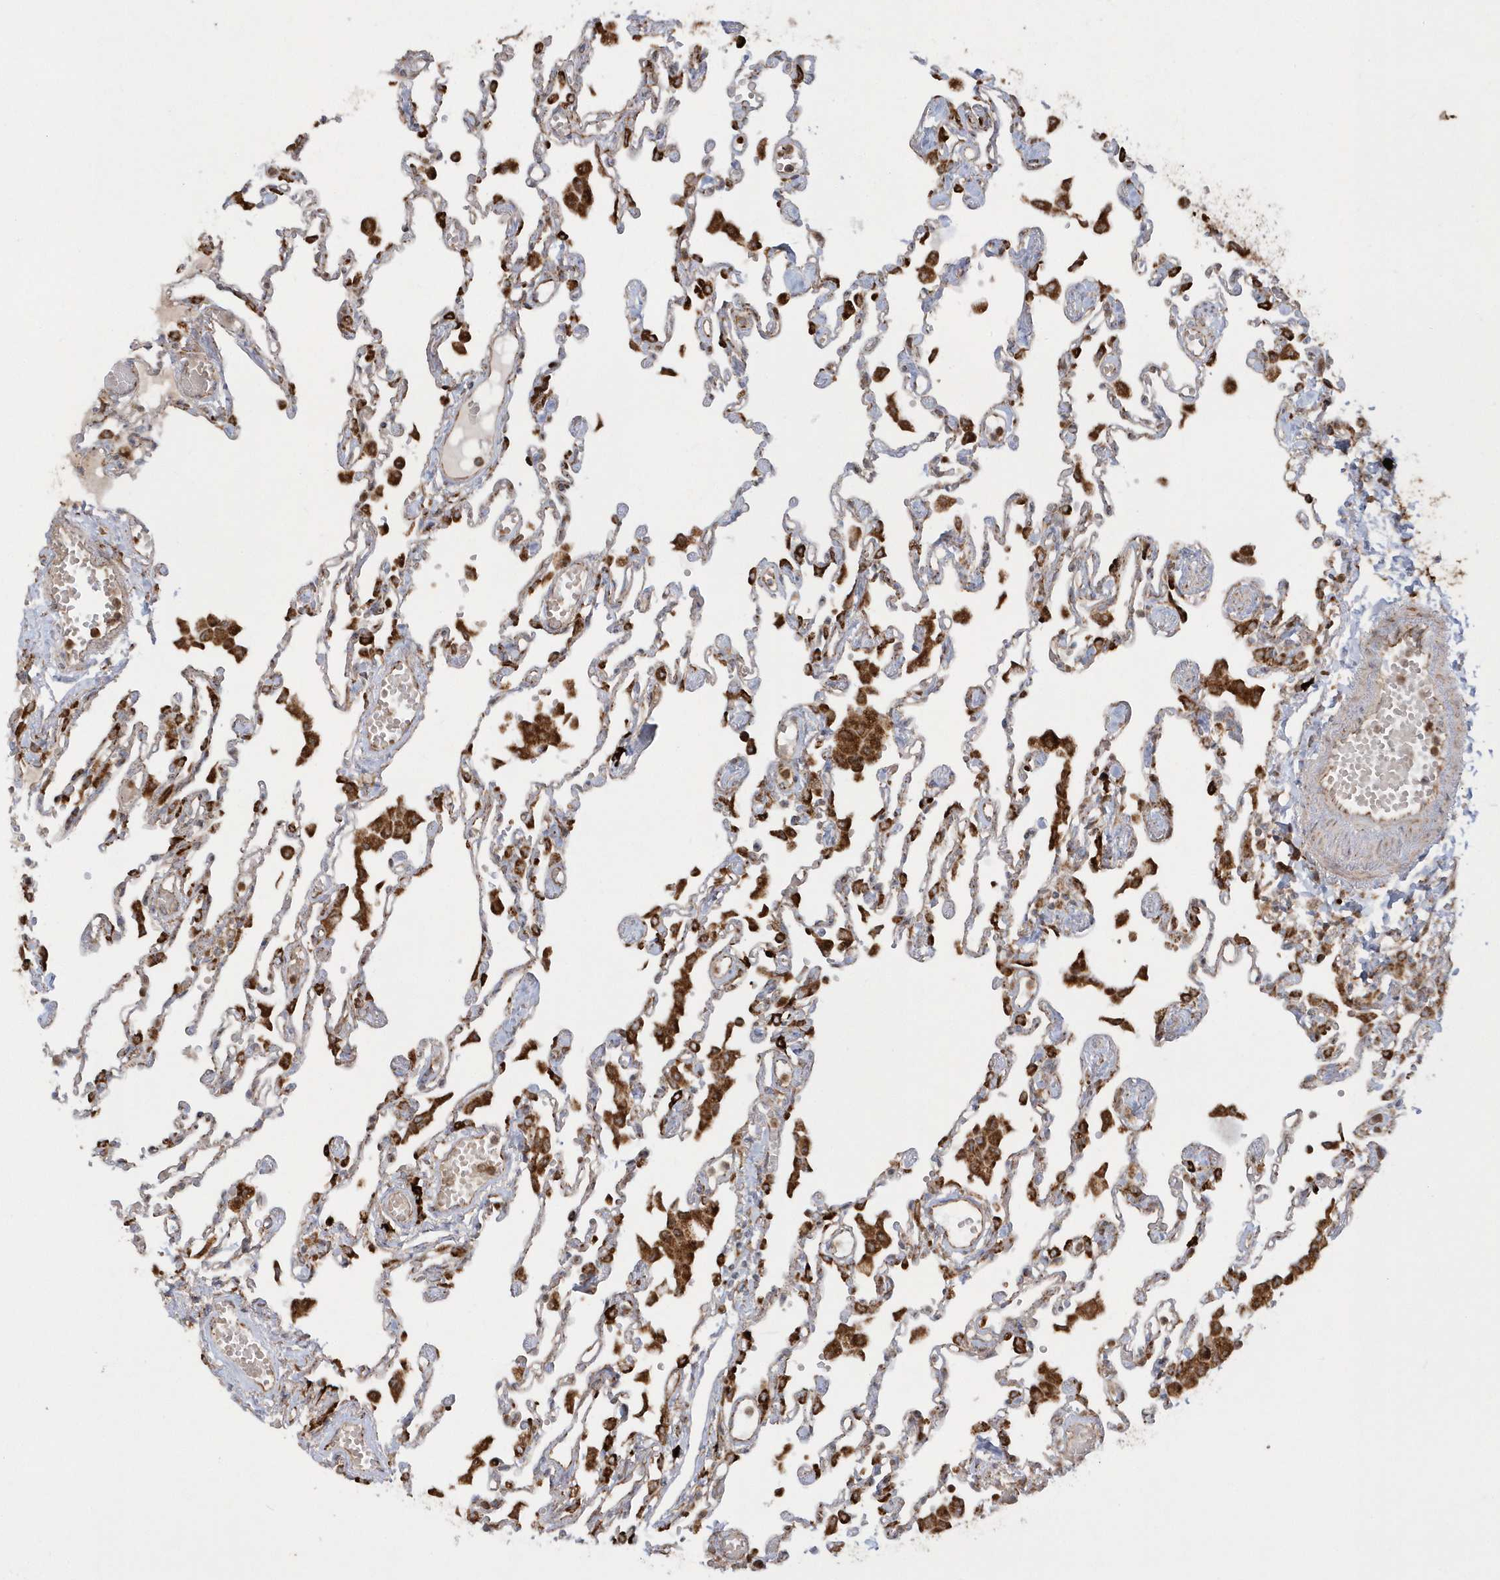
{"staining": {"intensity": "strong", "quantity": "<25%", "location": "cytoplasmic/membranous"}, "tissue": "lung", "cell_type": "Alveolar cells", "image_type": "normal", "snomed": [{"axis": "morphology", "description": "Normal tissue, NOS"}, {"axis": "topography", "description": "Bronchus"}, {"axis": "topography", "description": "Lung"}], "caption": "Human lung stained for a protein (brown) shows strong cytoplasmic/membranous positive positivity in approximately <25% of alveolar cells.", "gene": "SH3BP2", "patient": {"sex": "female", "age": 49}}